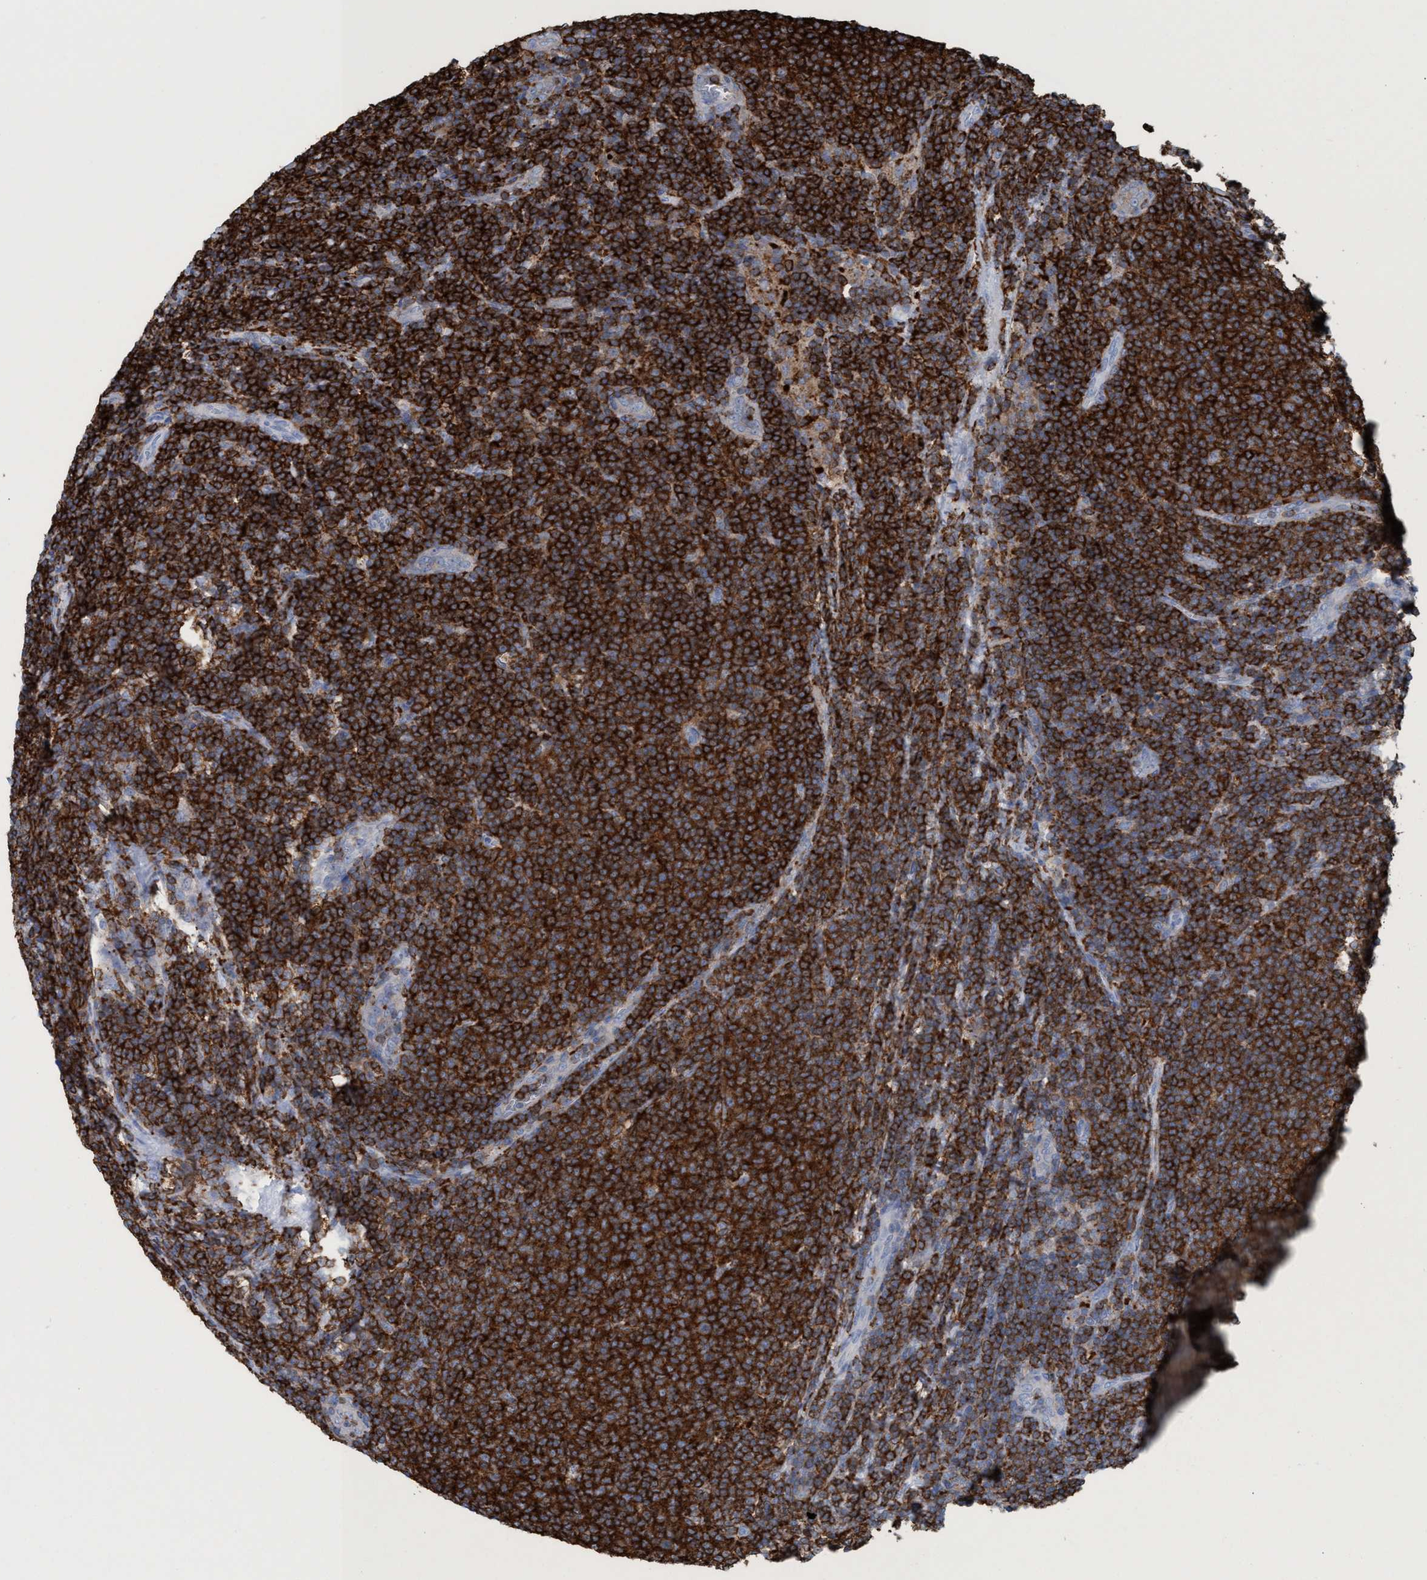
{"staining": {"intensity": "strong", "quantity": ">75%", "location": "cytoplasmic/membranous"}, "tissue": "lymphoma", "cell_type": "Tumor cells", "image_type": "cancer", "snomed": [{"axis": "morphology", "description": "Malignant lymphoma, non-Hodgkin's type, Low grade"}, {"axis": "topography", "description": "Lymph node"}], "caption": "IHC image of lymphoma stained for a protein (brown), which exhibits high levels of strong cytoplasmic/membranous staining in approximately >75% of tumor cells.", "gene": "EZR", "patient": {"sex": "male", "age": 66}}